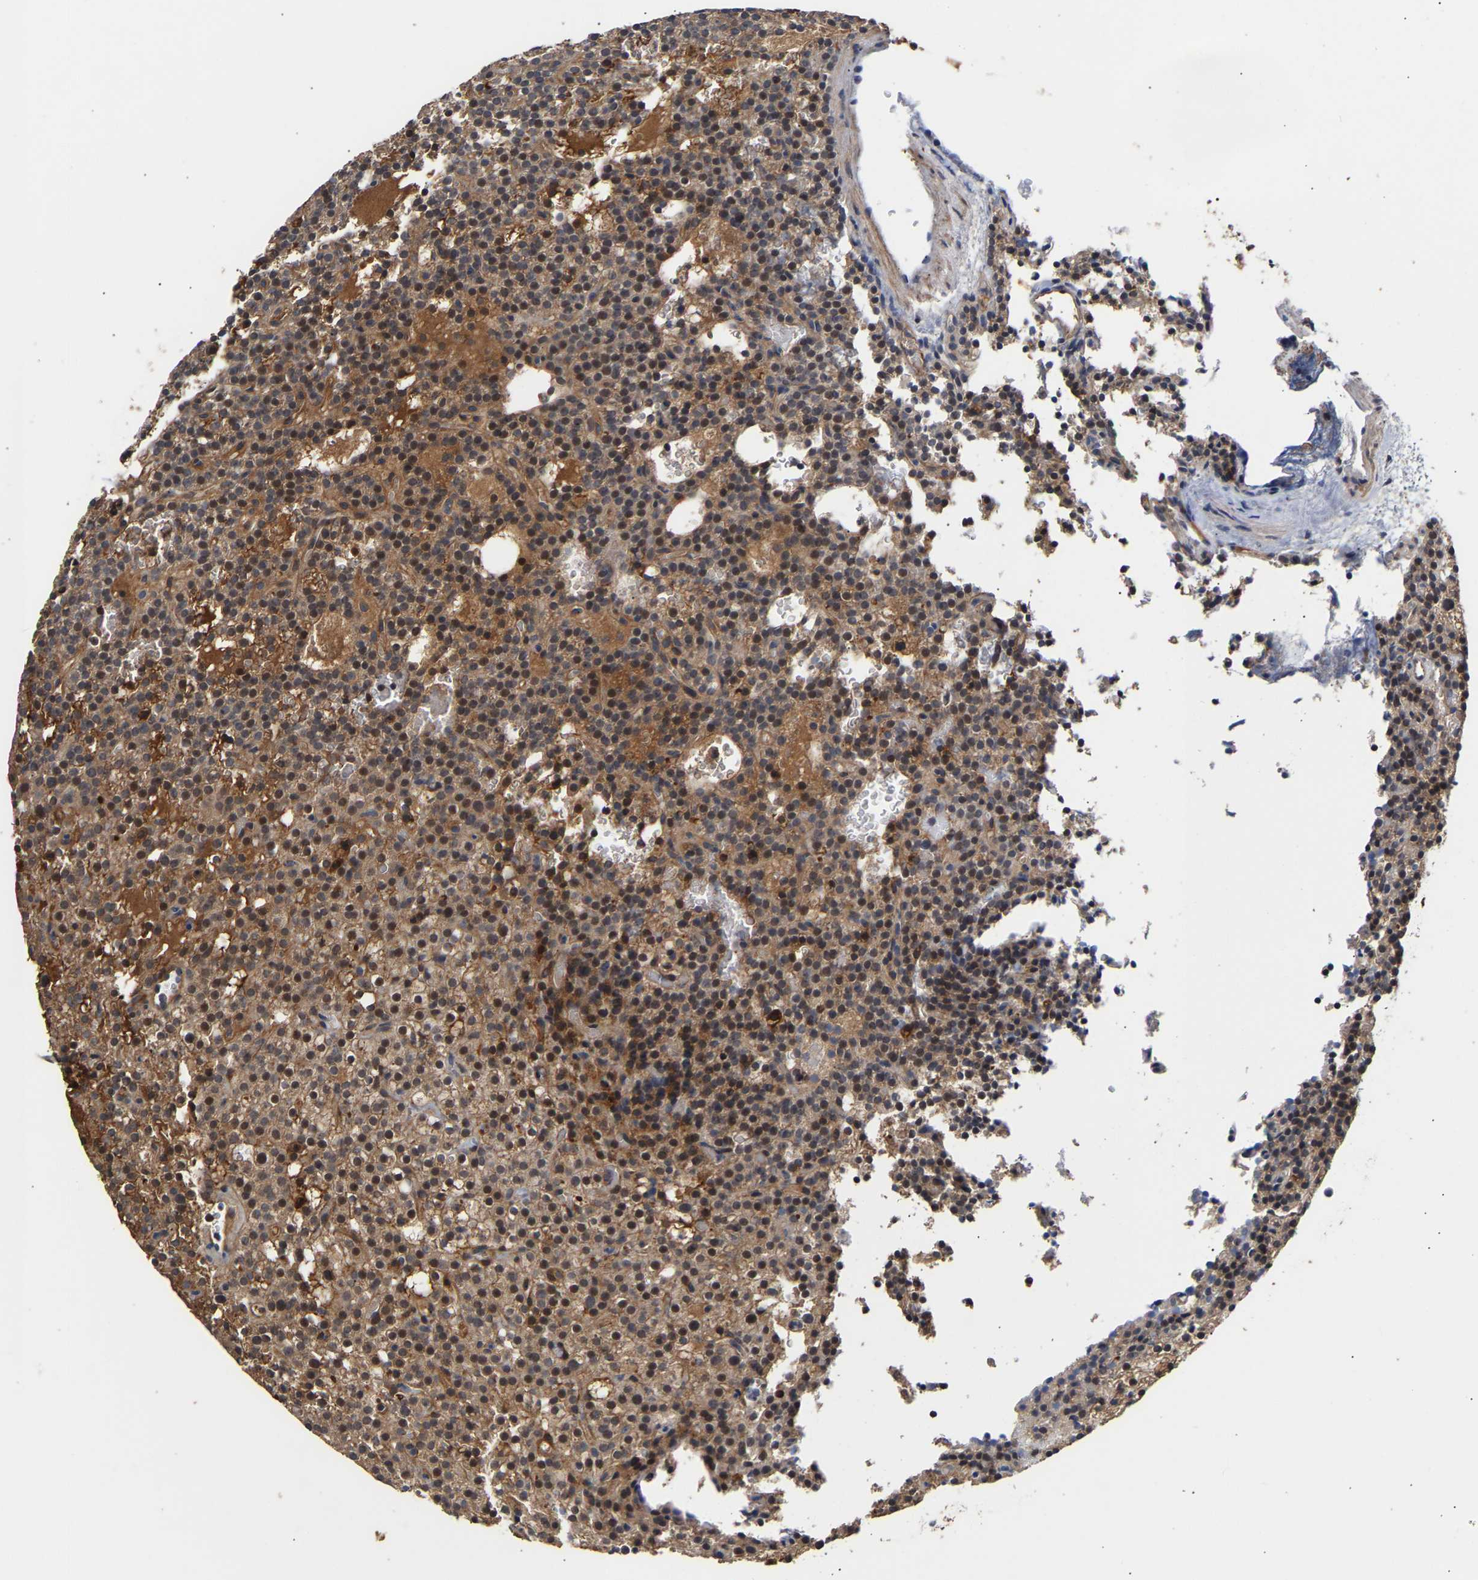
{"staining": {"intensity": "strong", "quantity": "25%-75%", "location": "cytoplasmic/membranous,nuclear"}, "tissue": "parathyroid gland", "cell_type": "Glandular cells", "image_type": "normal", "snomed": [{"axis": "morphology", "description": "Normal tissue, NOS"}, {"axis": "morphology", "description": "Adenoma, NOS"}, {"axis": "topography", "description": "Parathyroid gland"}], "caption": "Parathyroid gland stained with DAB immunohistochemistry shows high levels of strong cytoplasmic/membranous,nuclear staining in approximately 25%-75% of glandular cells.", "gene": "KASH5", "patient": {"sex": "female", "age": 74}}